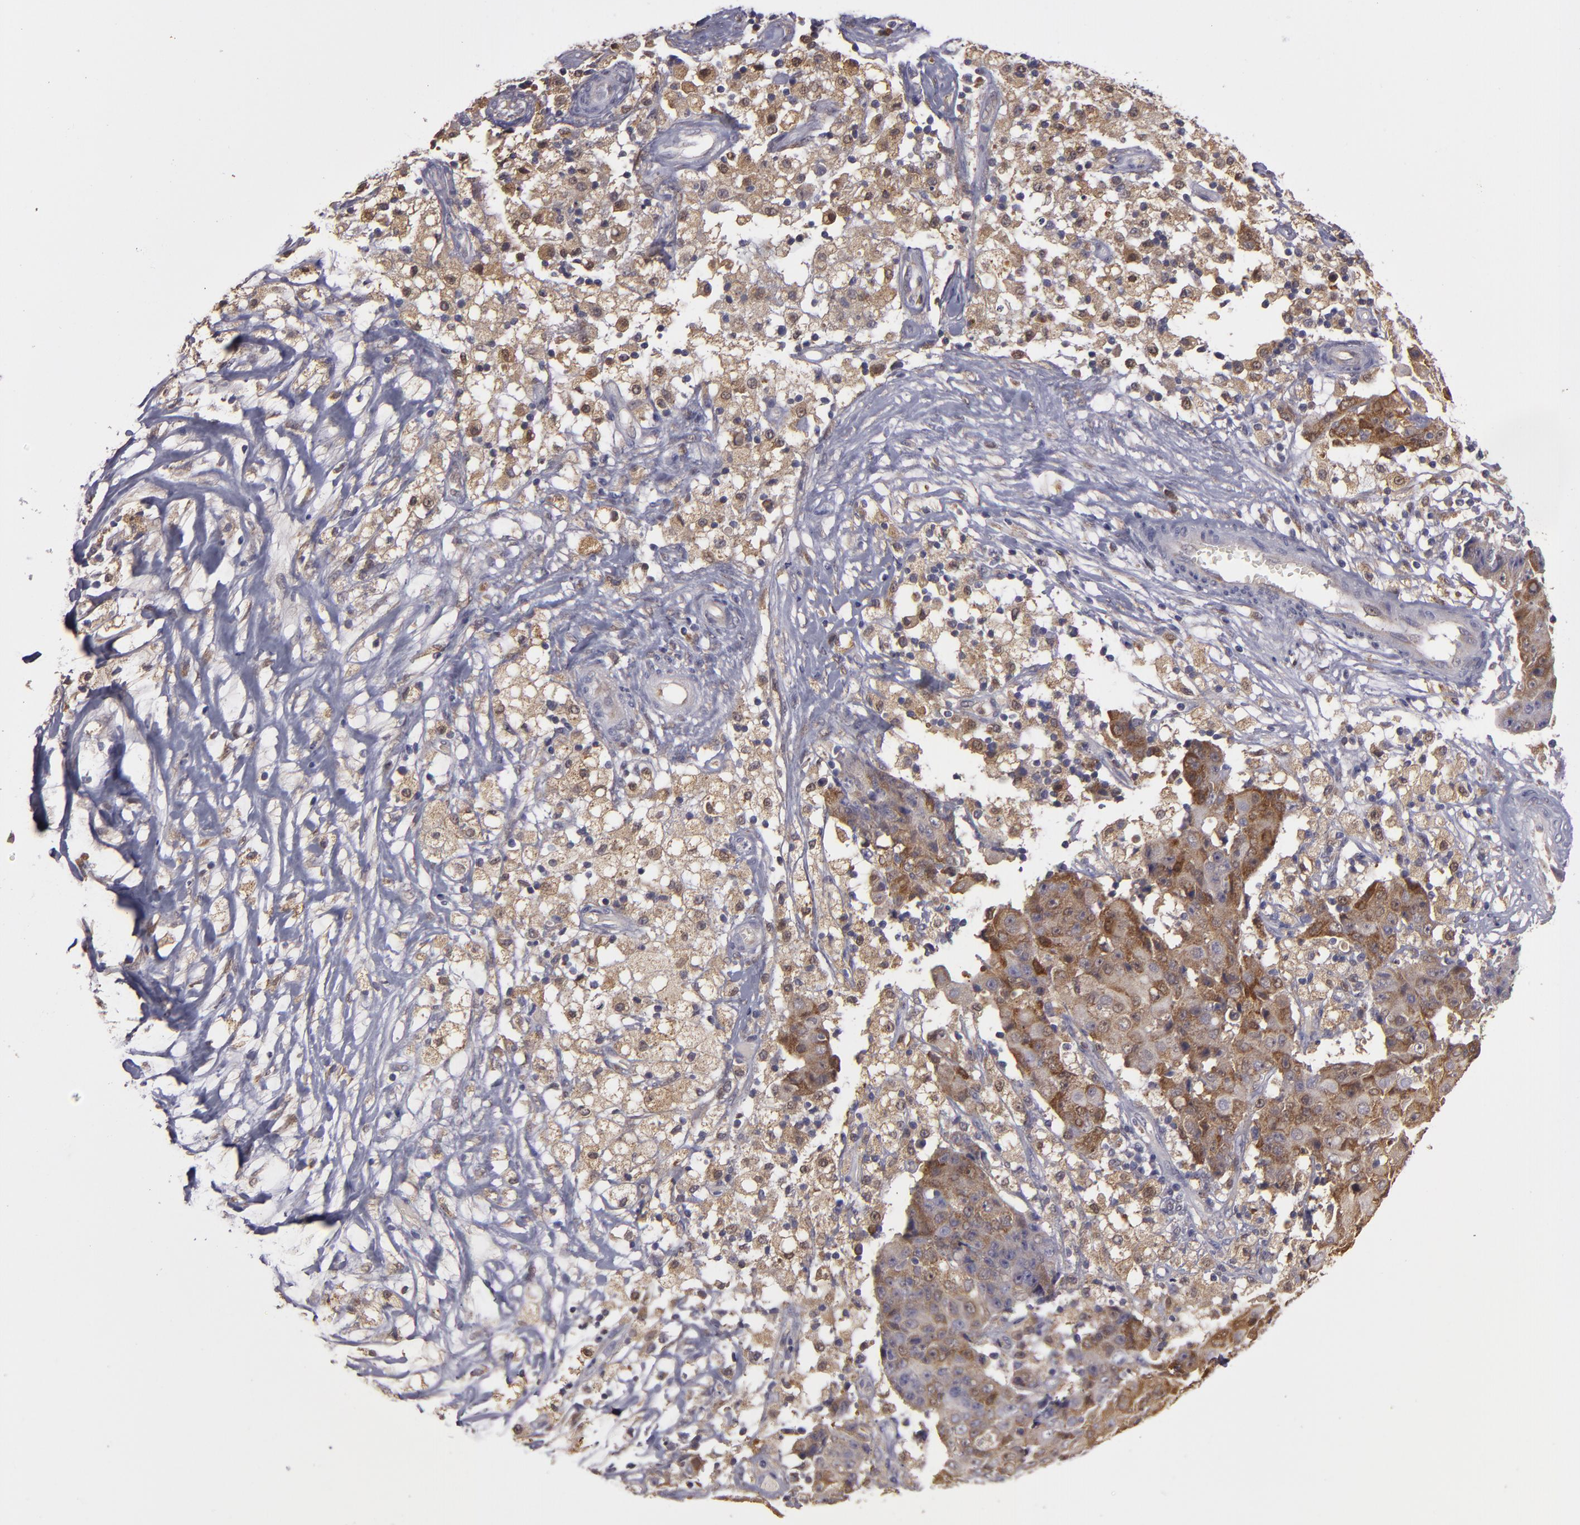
{"staining": {"intensity": "moderate", "quantity": "25%-75%", "location": "cytoplasmic/membranous"}, "tissue": "ovarian cancer", "cell_type": "Tumor cells", "image_type": "cancer", "snomed": [{"axis": "morphology", "description": "Carcinoma, endometroid"}, {"axis": "topography", "description": "Ovary"}], "caption": "A high-resolution image shows immunohistochemistry (IHC) staining of ovarian cancer (endometroid carcinoma), which shows moderate cytoplasmic/membranous staining in approximately 25%-75% of tumor cells. (DAB (3,3'-diaminobenzidine) IHC, brown staining for protein, blue staining for nuclei).", "gene": "FHIT", "patient": {"sex": "female", "age": 42}}